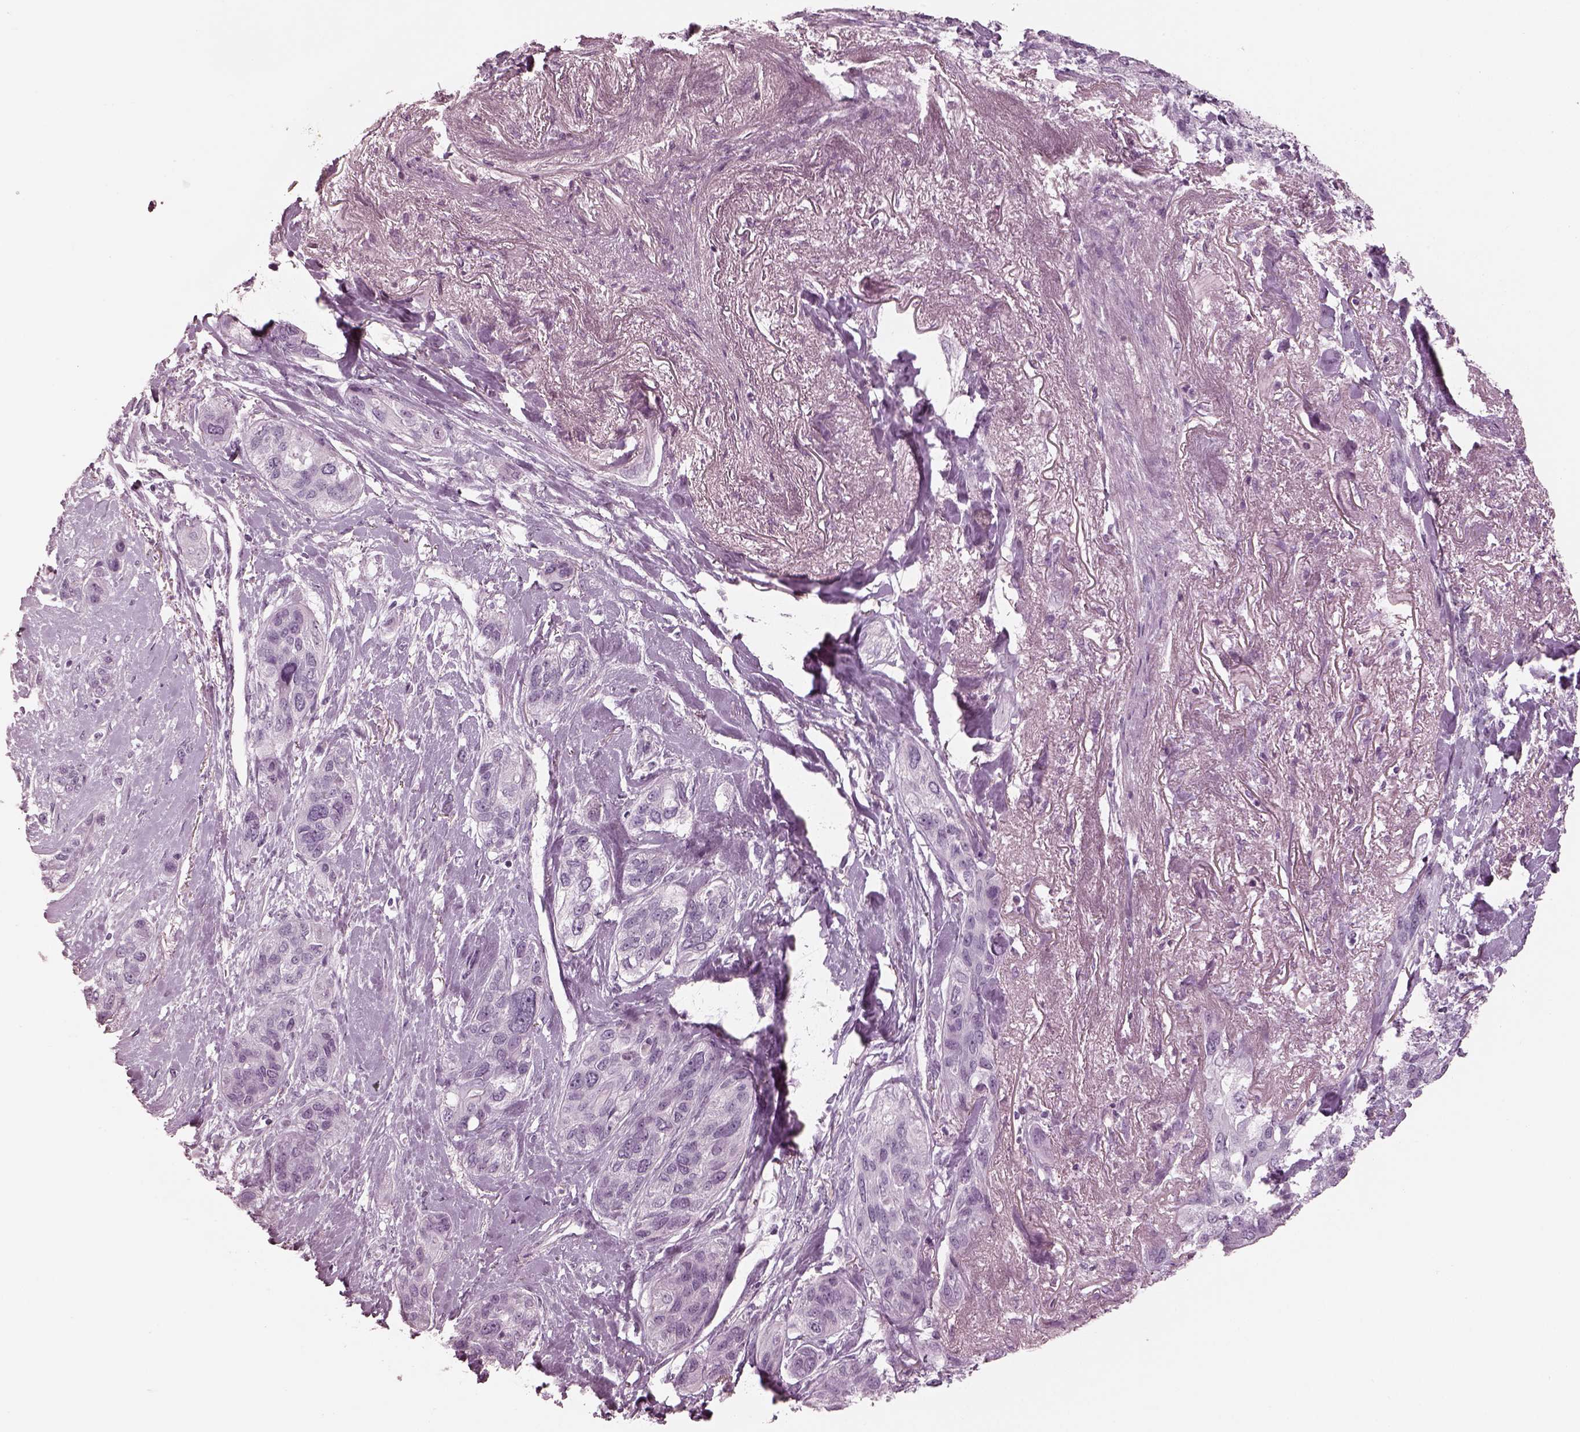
{"staining": {"intensity": "negative", "quantity": "none", "location": "none"}, "tissue": "lung cancer", "cell_type": "Tumor cells", "image_type": "cancer", "snomed": [{"axis": "morphology", "description": "Squamous cell carcinoma, NOS"}, {"axis": "topography", "description": "Lung"}], "caption": "Image shows no protein expression in tumor cells of lung cancer tissue.", "gene": "OPN4", "patient": {"sex": "female", "age": 70}}